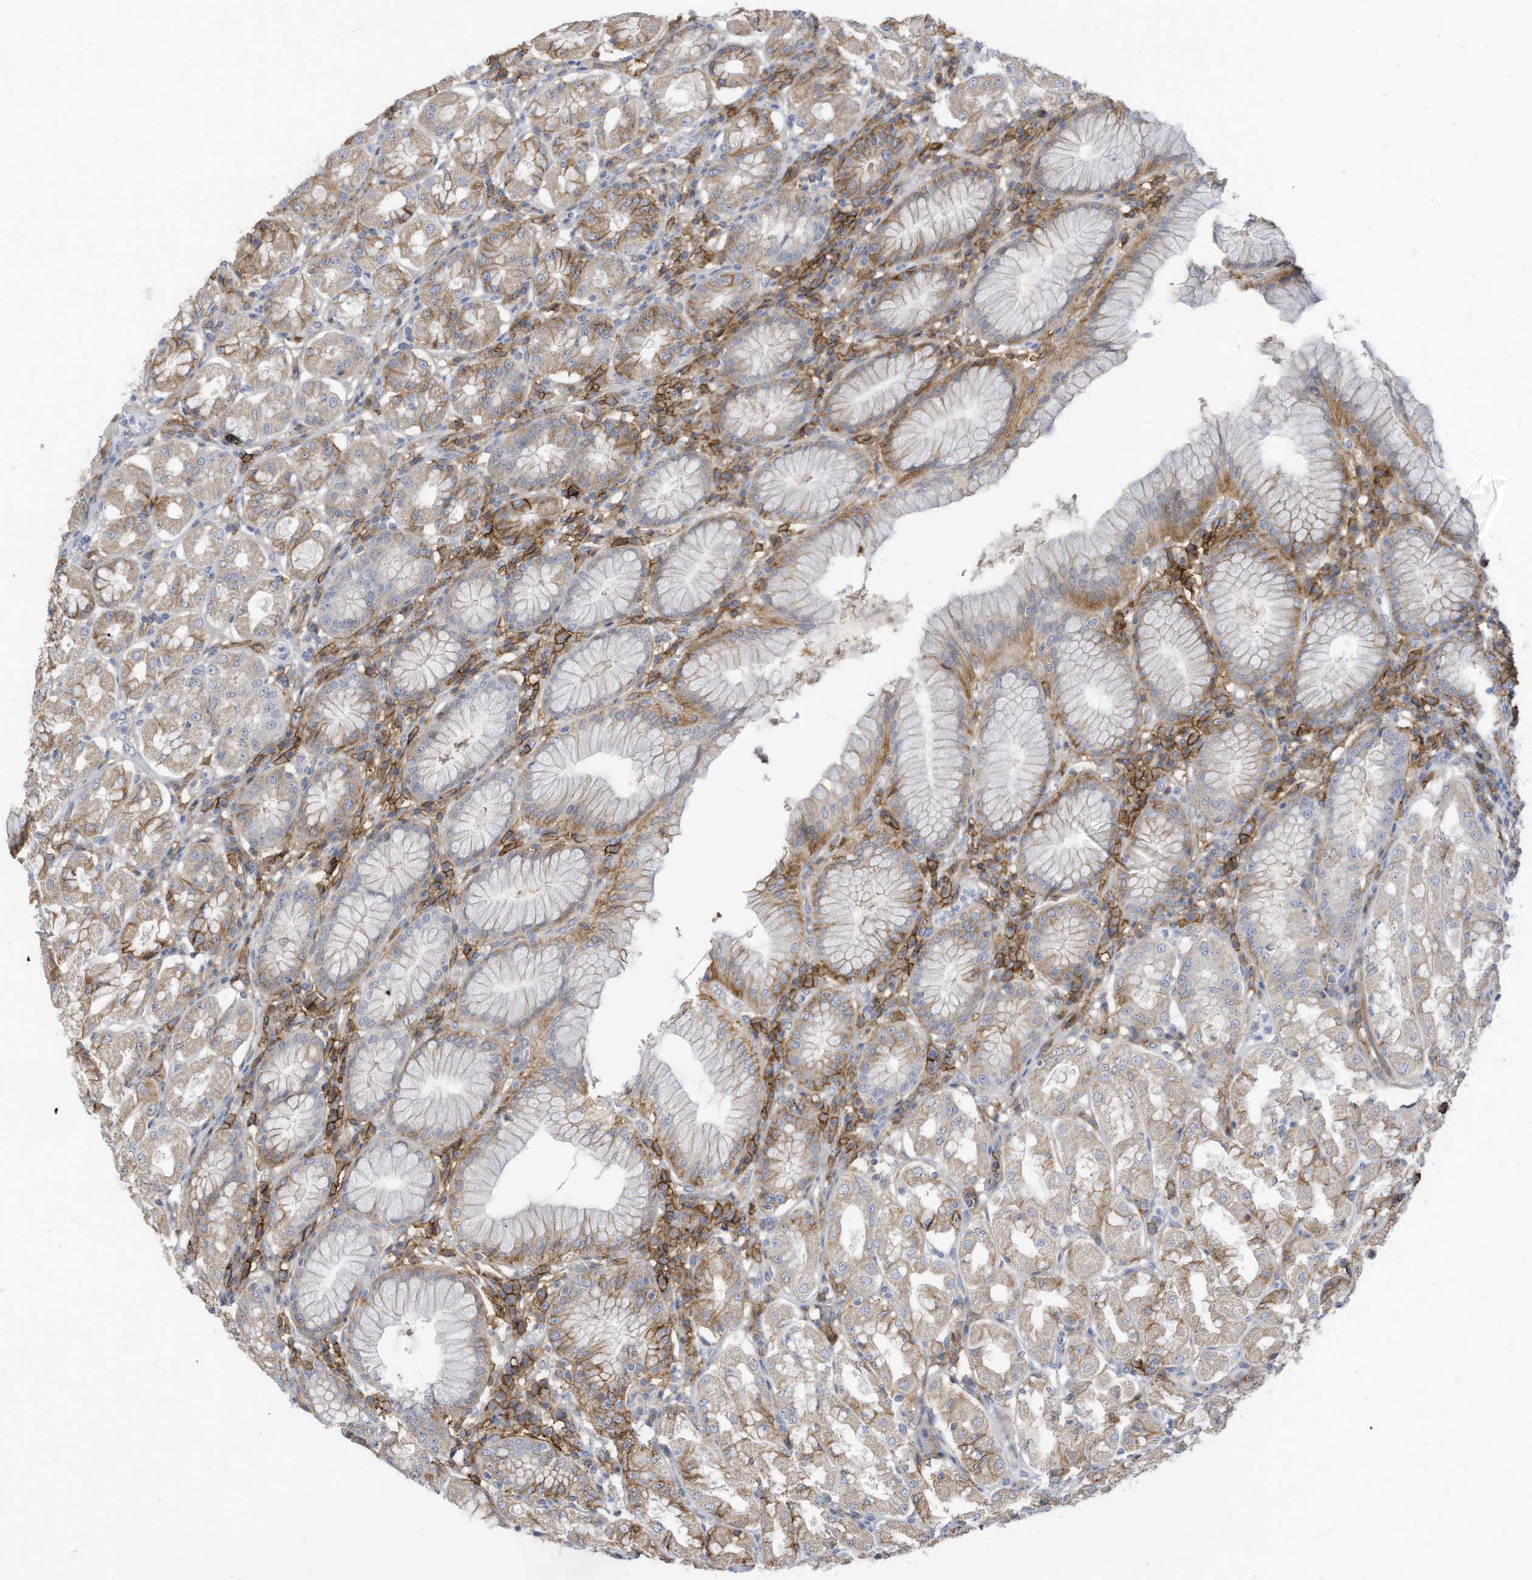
{"staining": {"intensity": "moderate", "quantity": "25%-75%", "location": "cytoplasmic/membranous"}, "tissue": "stomach", "cell_type": "Glandular cells", "image_type": "normal", "snomed": [{"axis": "morphology", "description": "Normal tissue, NOS"}, {"axis": "topography", "description": "Stomach"}, {"axis": "topography", "description": "Stomach, lower"}], "caption": "Immunohistochemical staining of benign stomach demonstrates medium levels of moderate cytoplasmic/membranous staining in about 25%-75% of glandular cells.", "gene": "SLC1A5", "patient": {"sex": "female", "age": 56}}